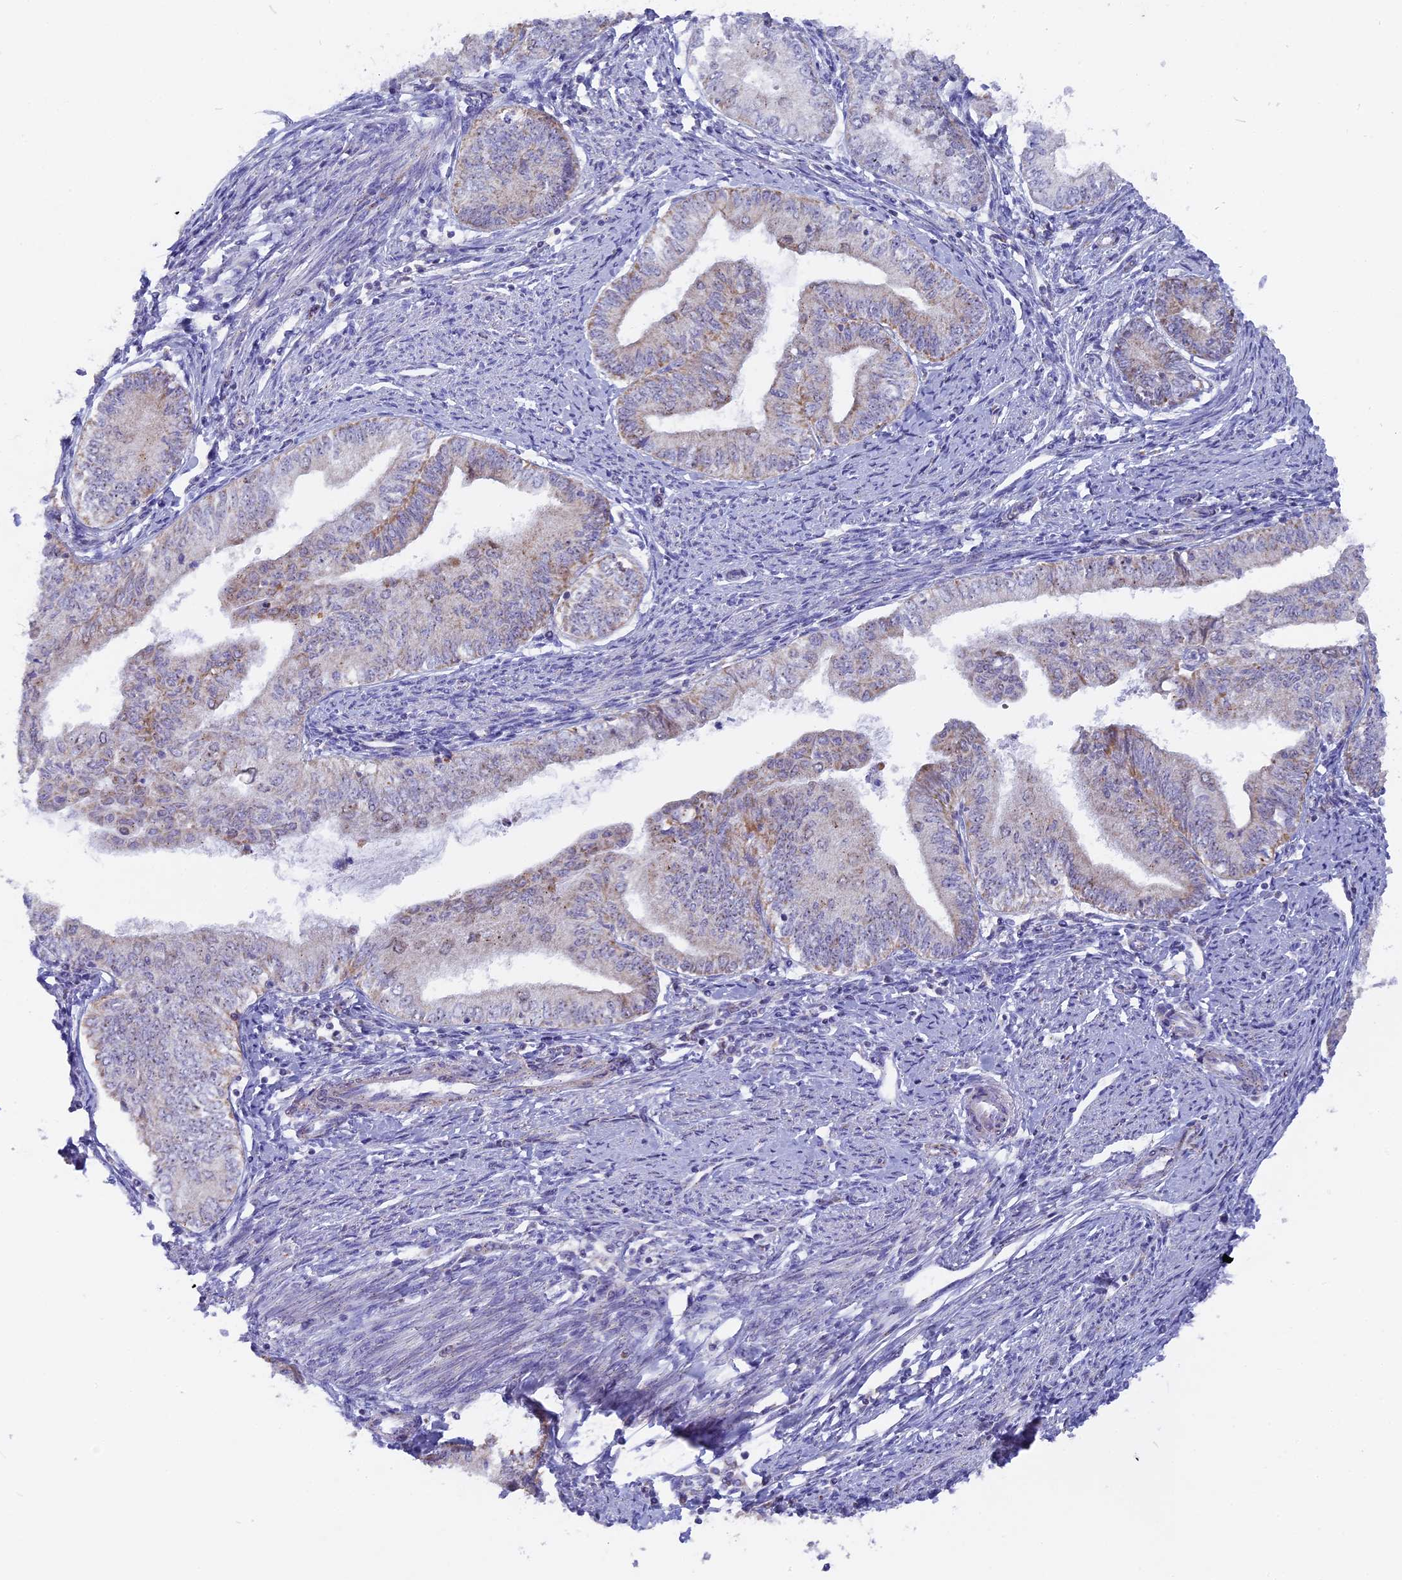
{"staining": {"intensity": "weak", "quantity": "<25%", "location": "cytoplasmic/membranous"}, "tissue": "endometrial cancer", "cell_type": "Tumor cells", "image_type": "cancer", "snomed": [{"axis": "morphology", "description": "Adenocarcinoma, NOS"}, {"axis": "topography", "description": "Endometrium"}], "caption": "This is an IHC micrograph of human adenocarcinoma (endometrial). There is no staining in tumor cells.", "gene": "DTWD1", "patient": {"sex": "female", "age": 66}}